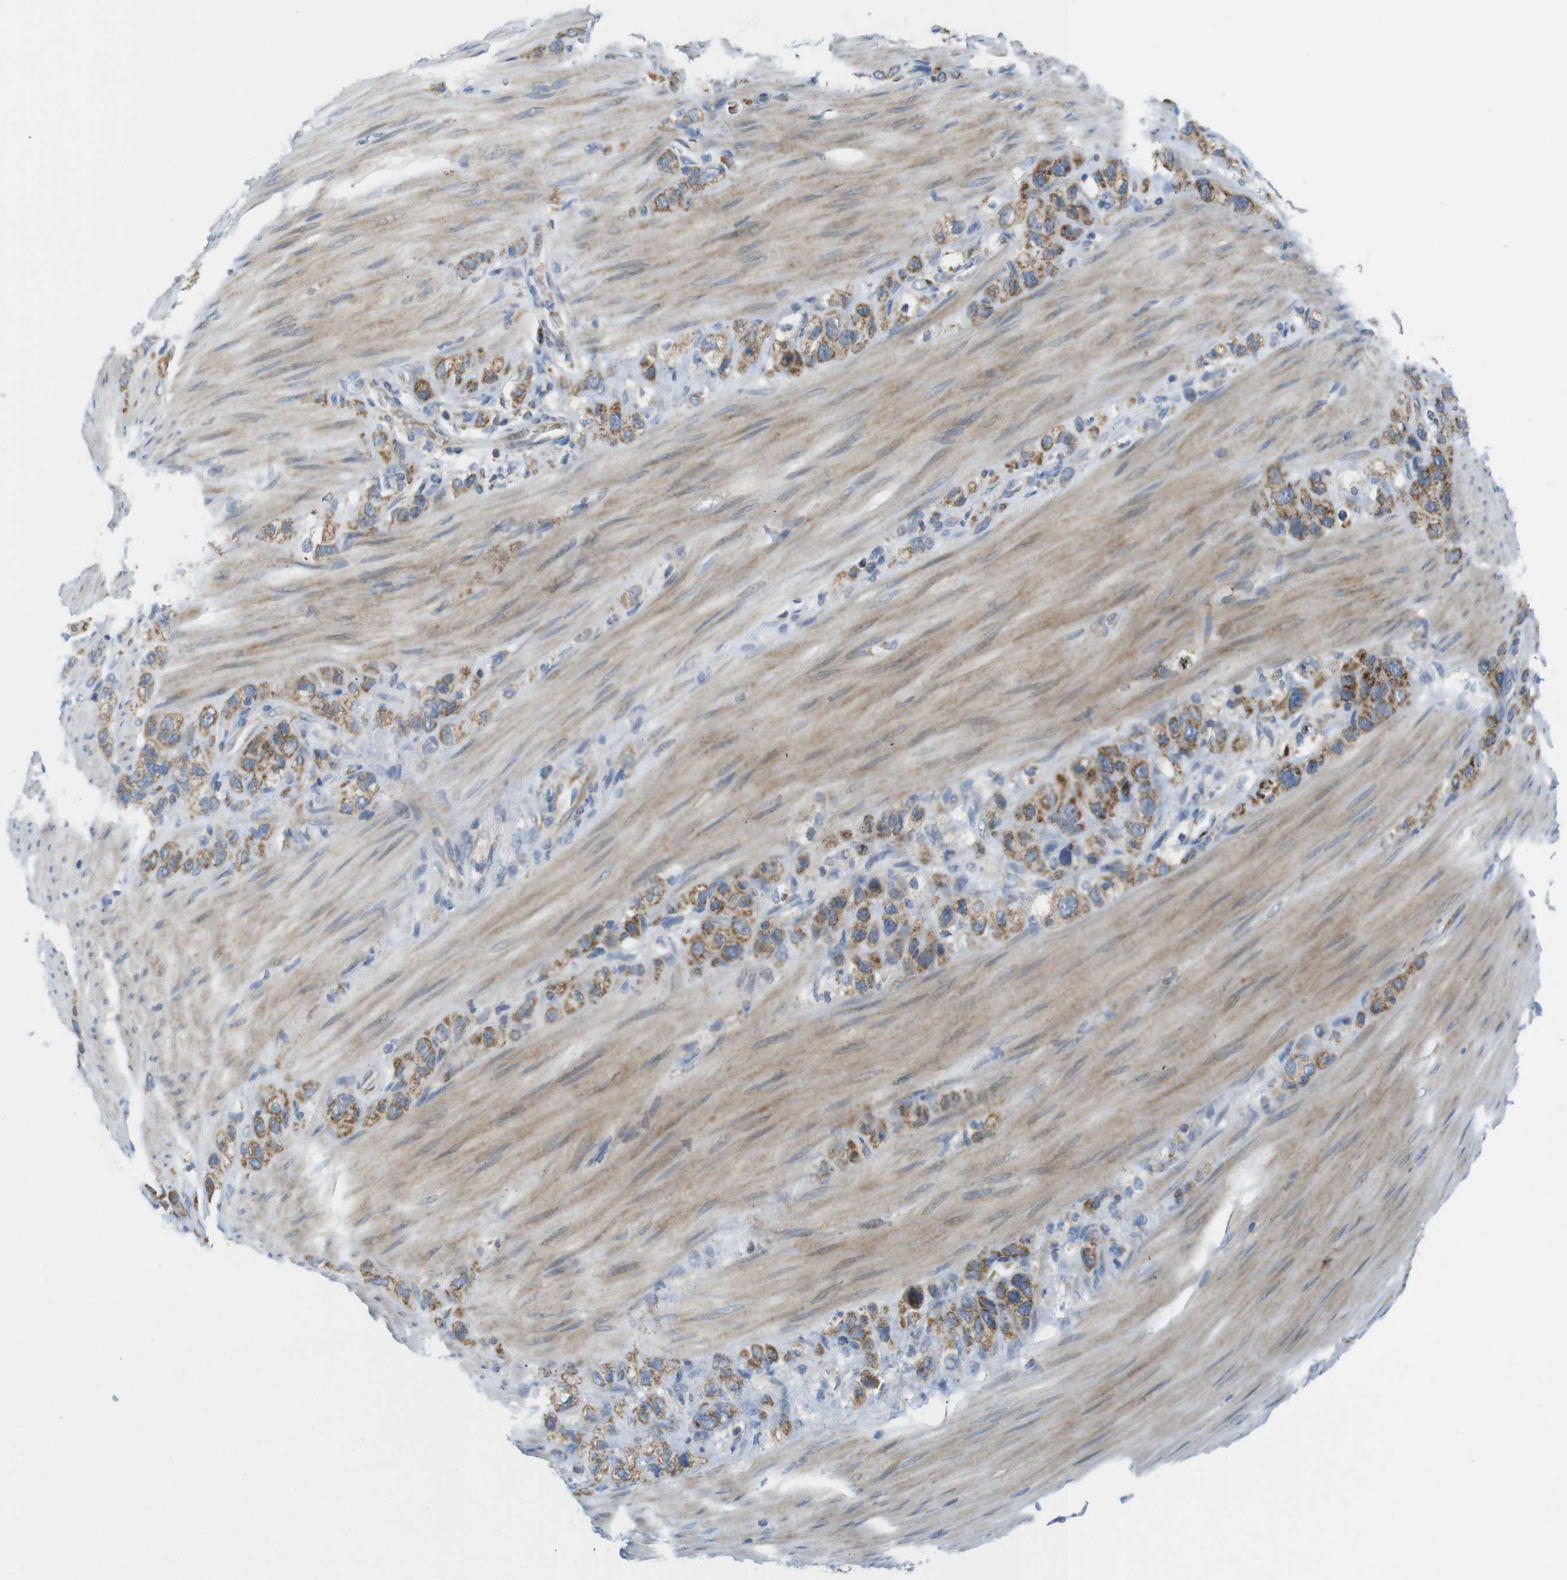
{"staining": {"intensity": "moderate", "quantity": ">75%", "location": "cytoplasmic/membranous"}, "tissue": "stomach cancer", "cell_type": "Tumor cells", "image_type": "cancer", "snomed": [{"axis": "morphology", "description": "Adenocarcinoma, NOS"}, {"axis": "morphology", "description": "Adenocarcinoma, High grade"}, {"axis": "topography", "description": "Stomach, upper"}, {"axis": "topography", "description": "Stomach, lower"}], "caption": "Immunohistochemical staining of stomach cancer displays moderate cytoplasmic/membranous protein positivity in about >75% of tumor cells.", "gene": "MARCHF1", "patient": {"sex": "female", "age": 65}}